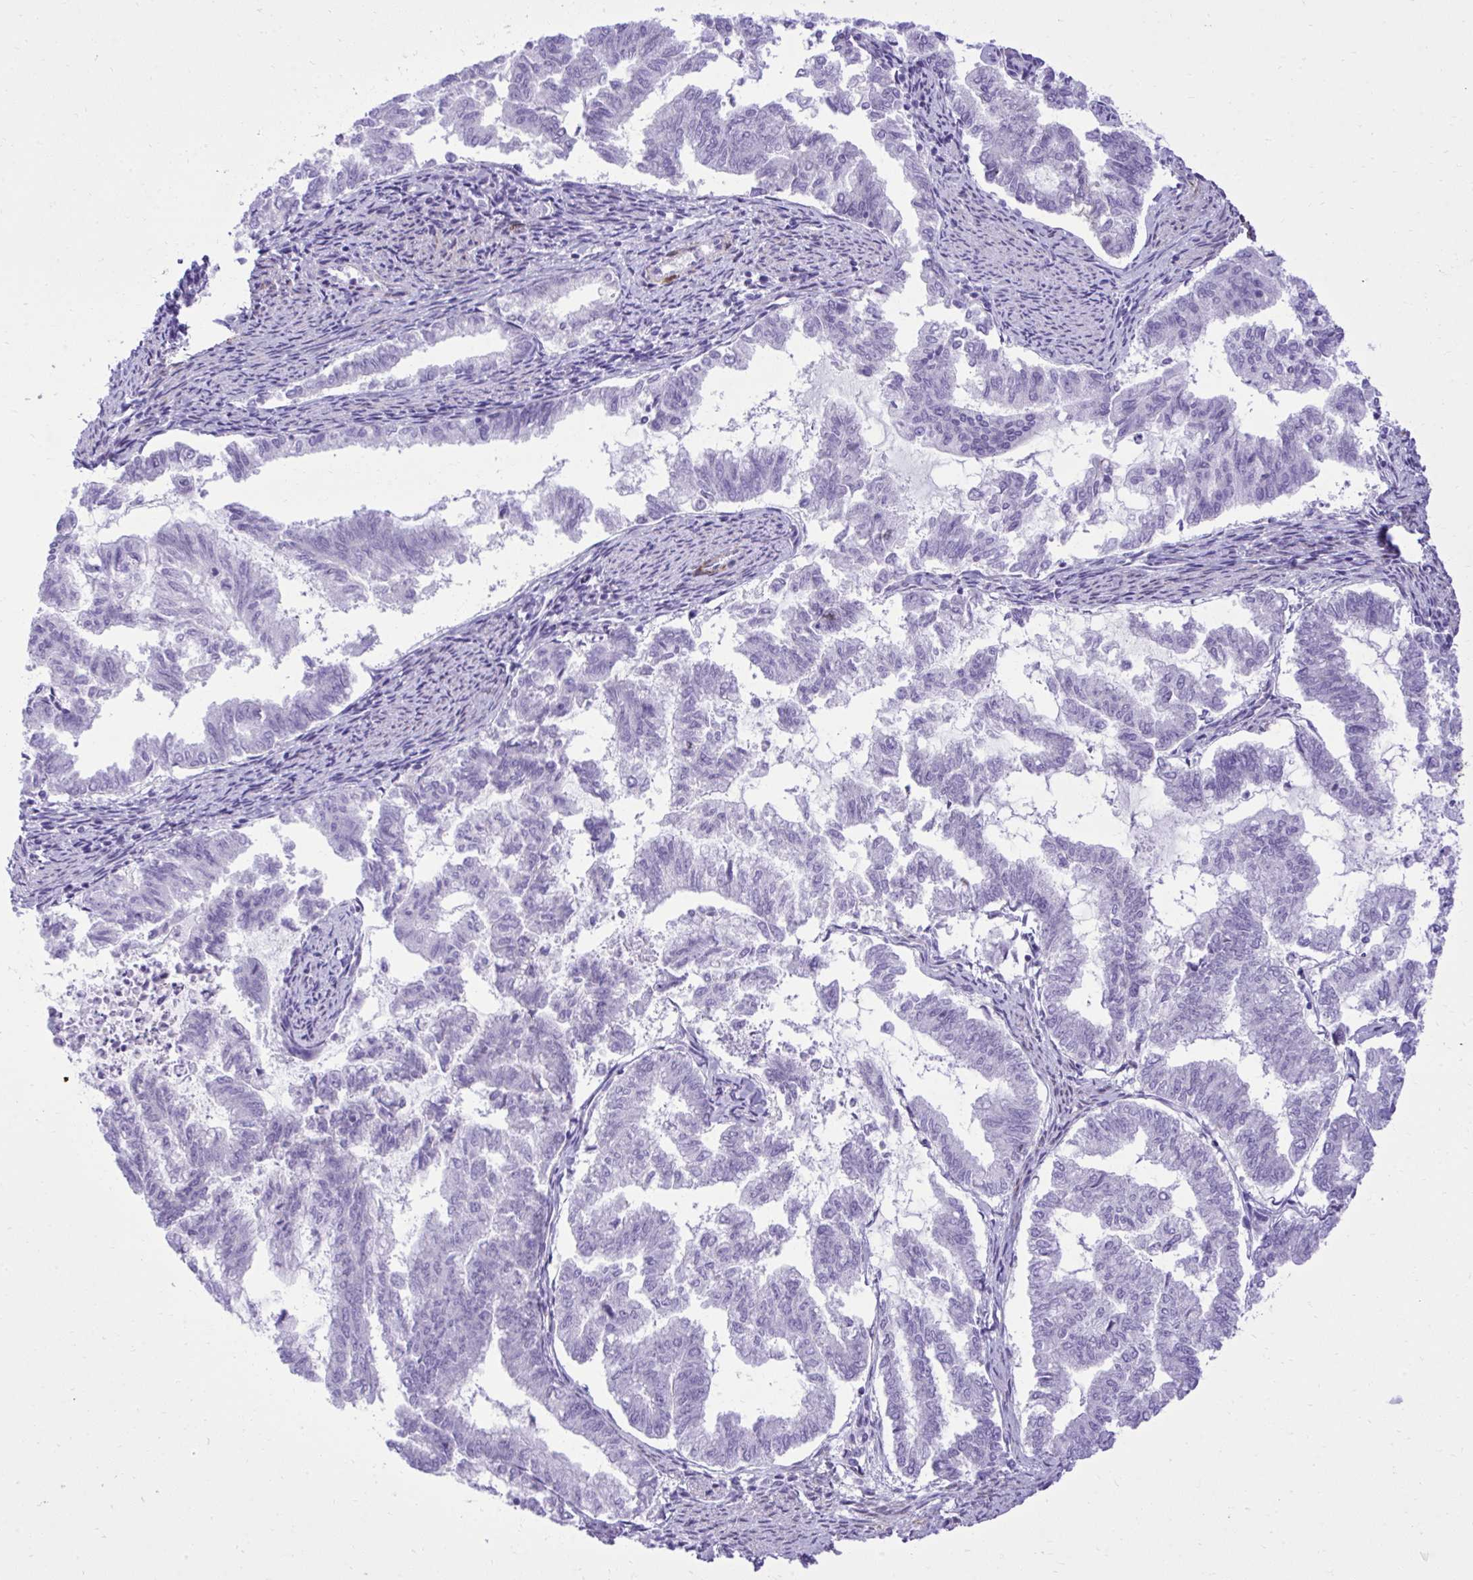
{"staining": {"intensity": "negative", "quantity": "none", "location": "none"}, "tissue": "endometrial cancer", "cell_type": "Tumor cells", "image_type": "cancer", "snomed": [{"axis": "morphology", "description": "Adenocarcinoma, NOS"}, {"axis": "topography", "description": "Endometrium"}], "caption": "Immunohistochemical staining of human endometrial cancer (adenocarcinoma) shows no significant expression in tumor cells.", "gene": "PITPNM3", "patient": {"sex": "female", "age": 79}}